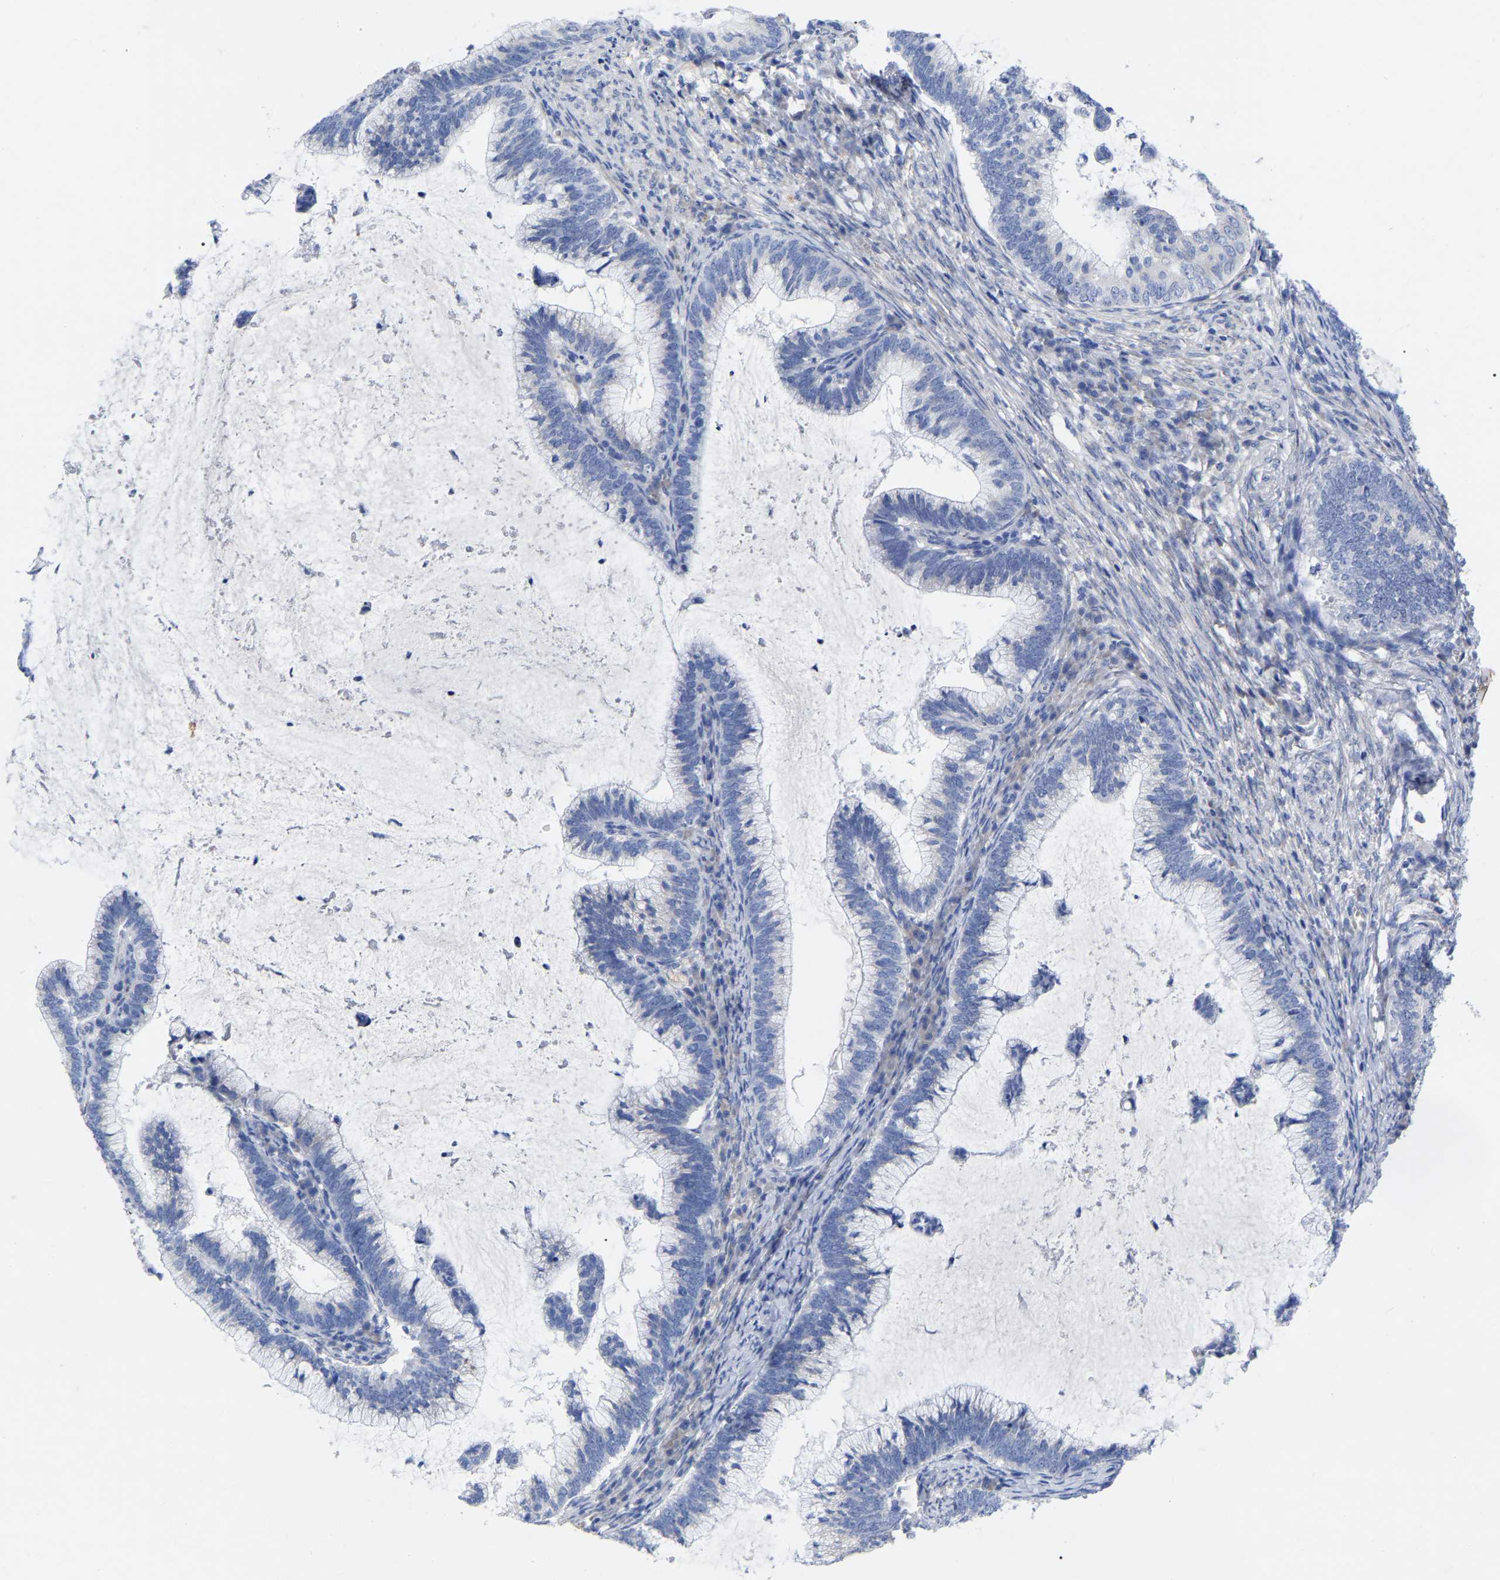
{"staining": {"intensity": "negative", "quantity": "none", "location": "none"}, "tissue": "cervical cancer", "cell_type": "Tumor cells", "image_type": "cancer", "snomed": [{"axis": "morphology", "description": "Adenocarcinoma, NOS"}, {"axis": "topography", "description": "Cervix"}], "caption": "Protein analysis of cervical cancer (adenocarcinoma) exhibits no significant expression in tumor cells. (DAB (3,3'-diaminobenzidine) immunohistochemistry (IHC), high magnification).", "gene": "GDF3", "patient": {"sex": "female", "age": 36}}